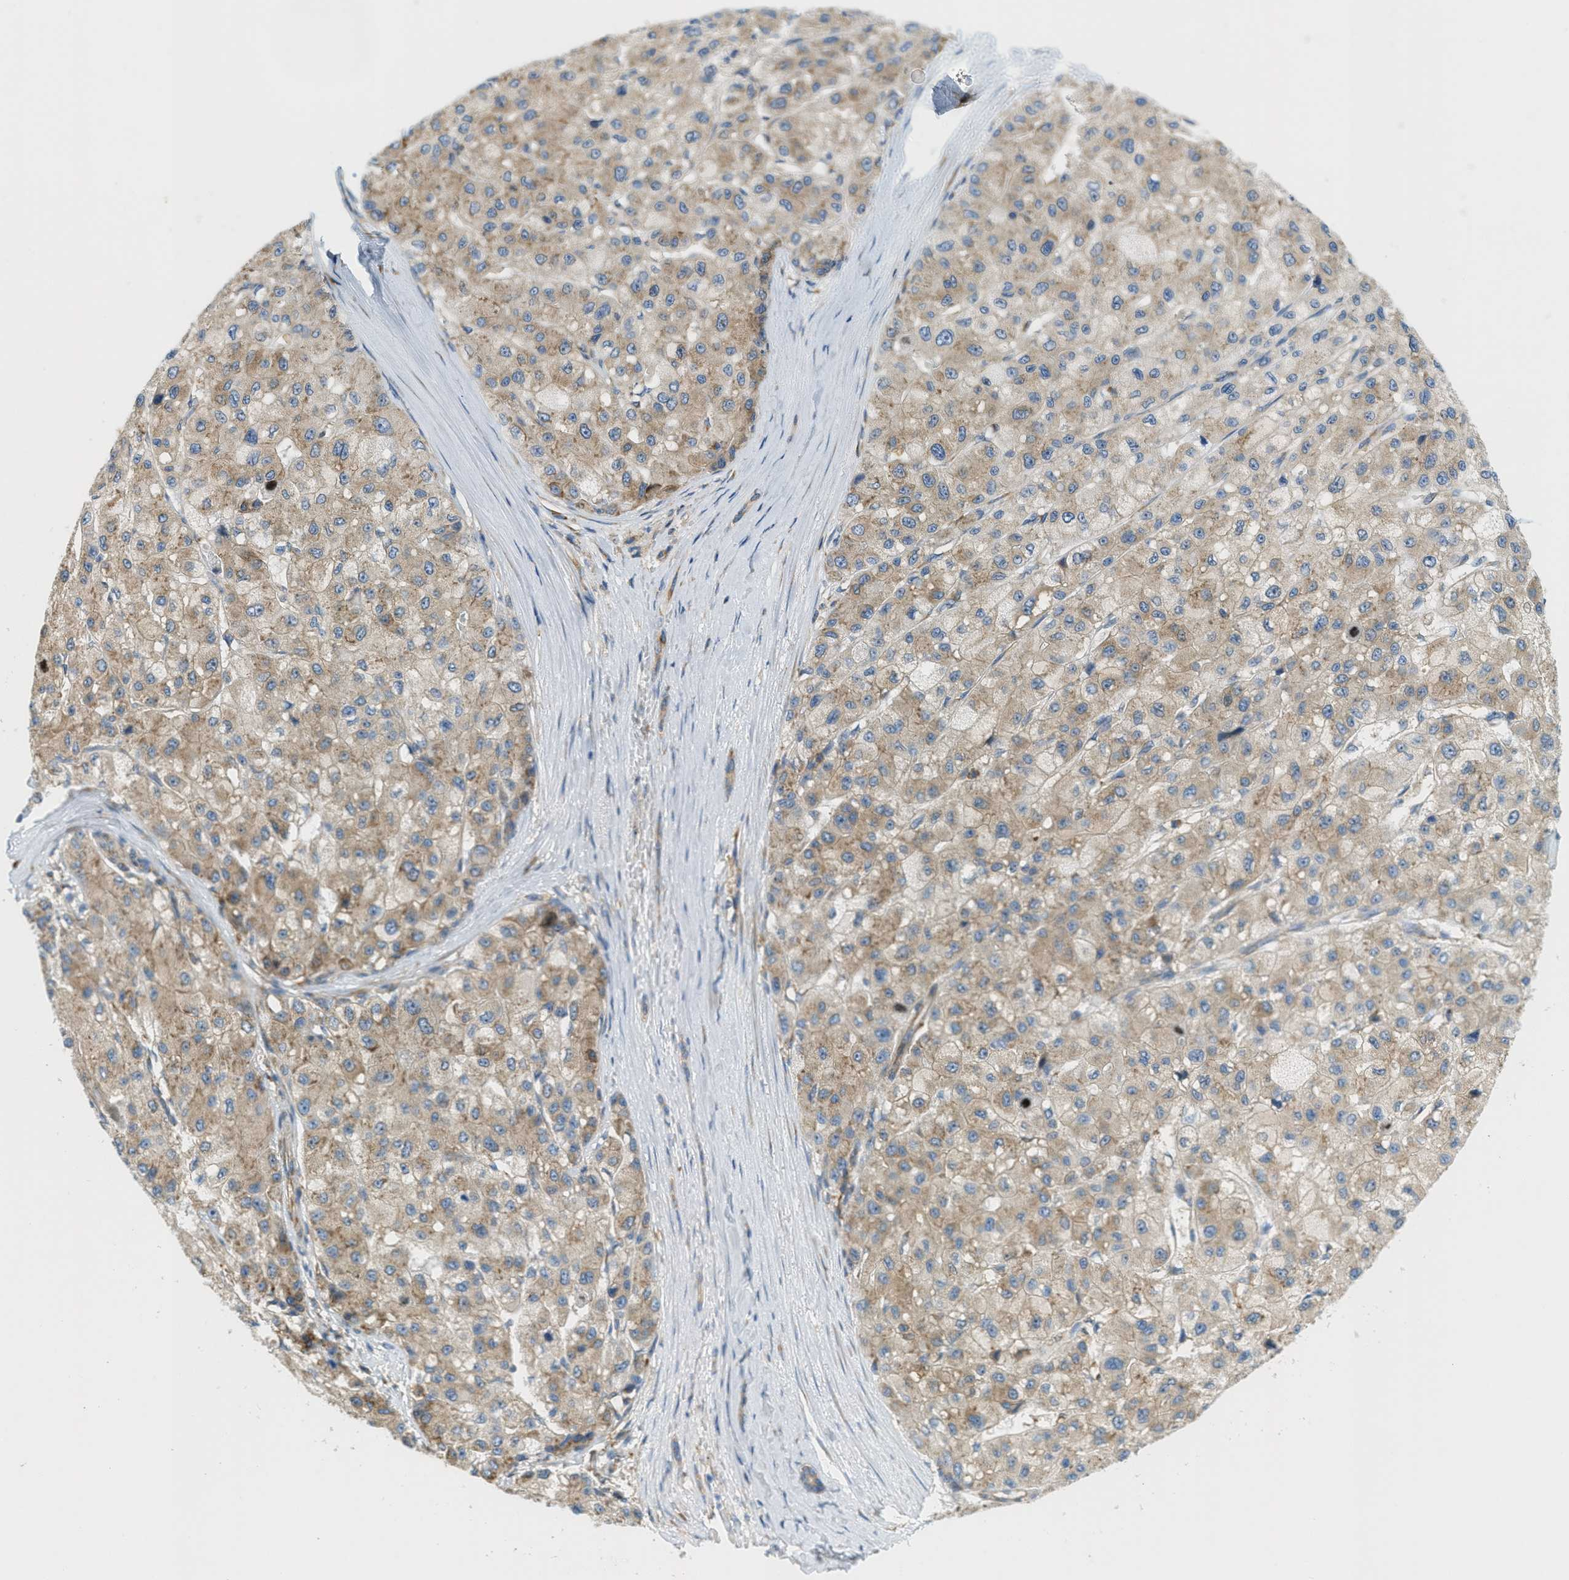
{"staining": {"intensity": "weak", "quantity": ">75%", "location": "cytoplasmic/membranous"}, "tissue": "liver cancer", "cell_type": "Tumor cells", "image_type": "cancer", "snomed": [{"axis": "morphology", "description": "Carcinoma, Hepatocellular, NOS"}, {"axis": "topography", "description": "Liver"}], "caption": "Approximately >75% of tumor cells in human liver cancer reveal weak cytoplasmic/membranous protein expression as visualized by brown immunohistochemical staining.", "gene": "ABCF1", "patient": {"sex": "male", "age": 80}}